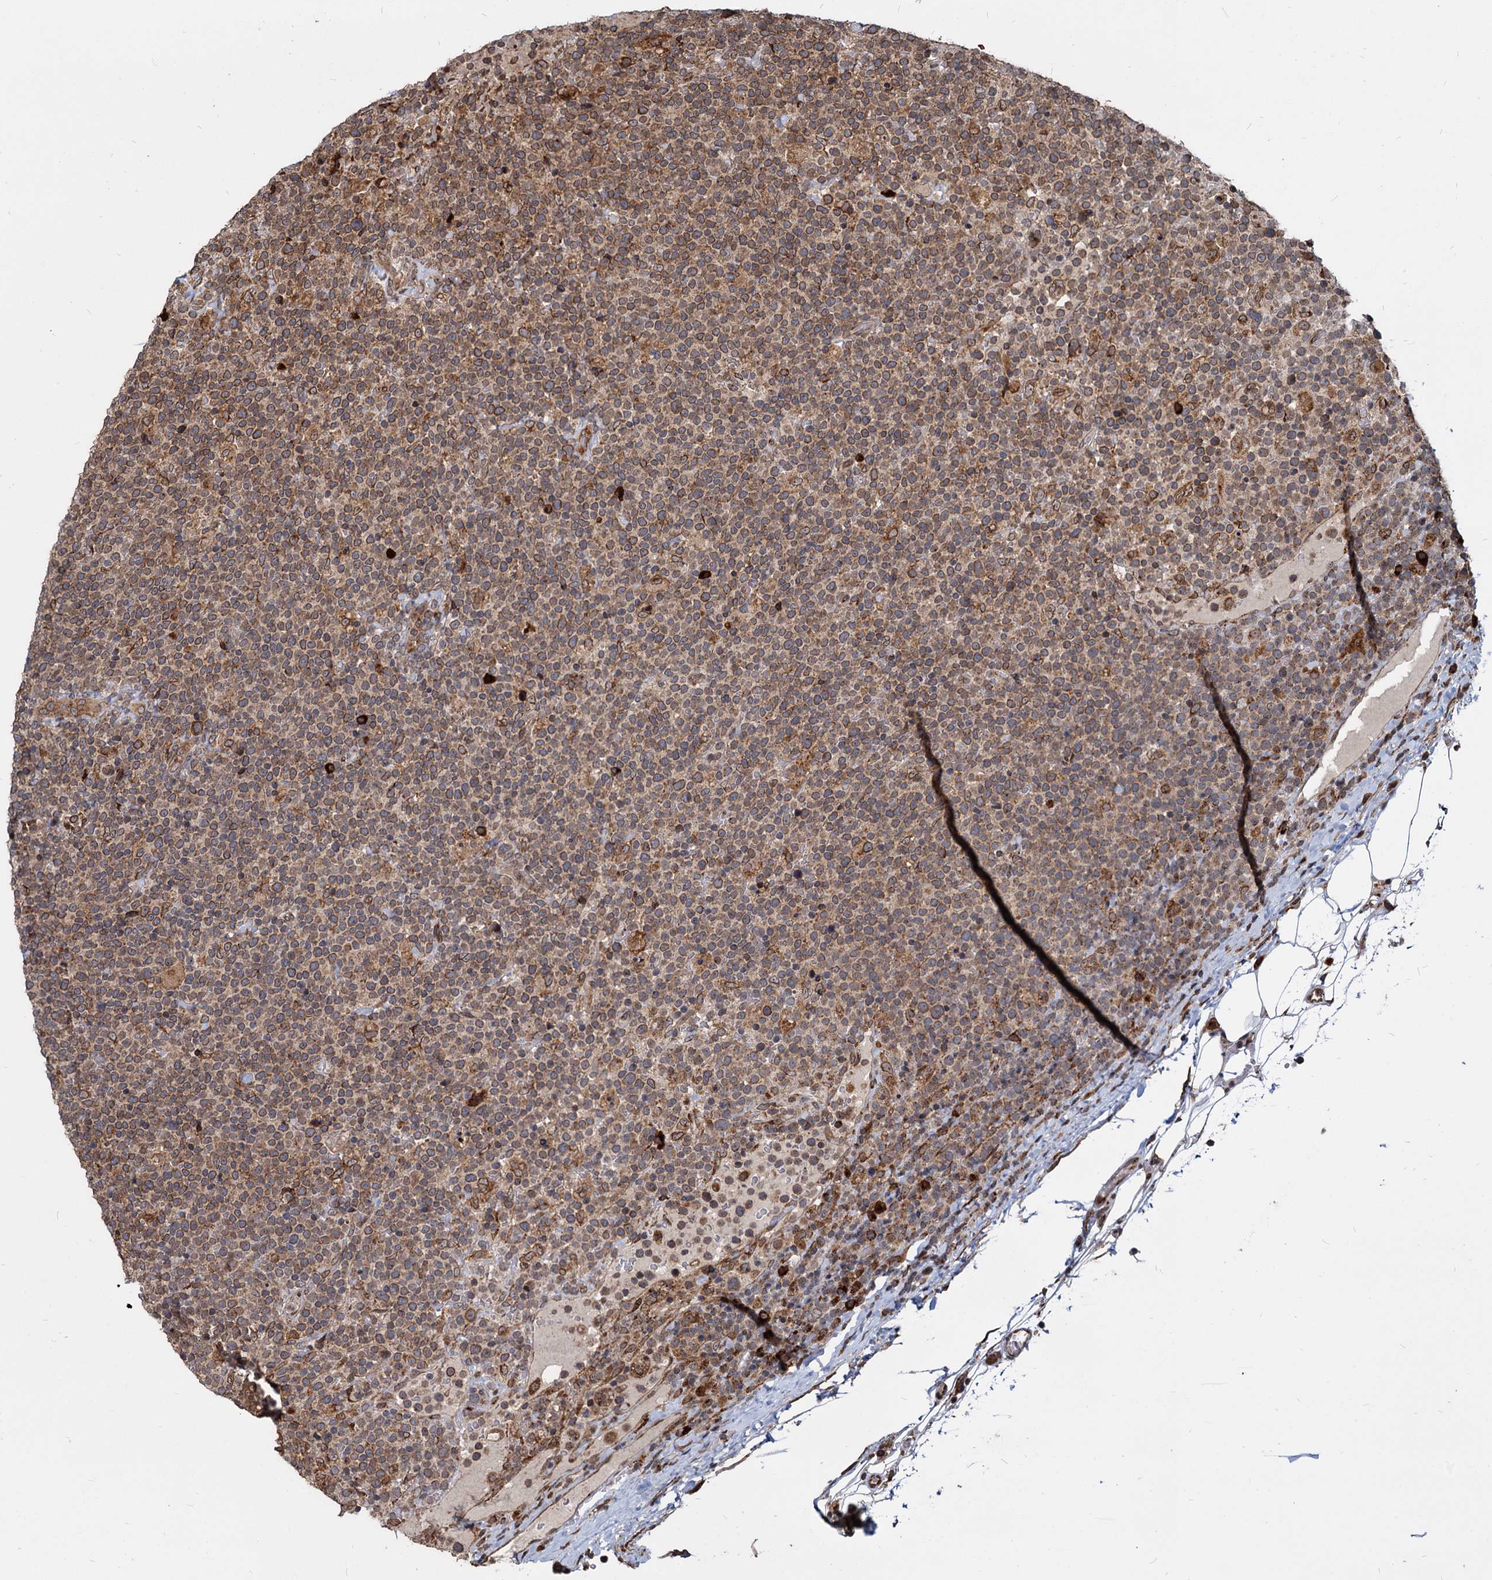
{"staining": {"intensity": "moderate", "quantity": ">75%", "location": "cytoplasmic/membranous"}, "tissue": "lymphoma", "cell_type": "Tumor cells", "image_type": "cancer", "snomed": [{"axis": "morphology", "description": "Malignant lymphoma, non-Hodgkin's type, High grade"}, {"axis": "topography", "description": "Lymph node"}], "caption": "Lymphoma stained with DAB (3,3'-diaminobenzidine) immunohistochemistry (IHC) shows medium levels of moderate cytoplasmic/membranous expression in about >75% of tumor cells.", "gene": "SAAL1", "patient": {"sex": "male", "age": 61}}